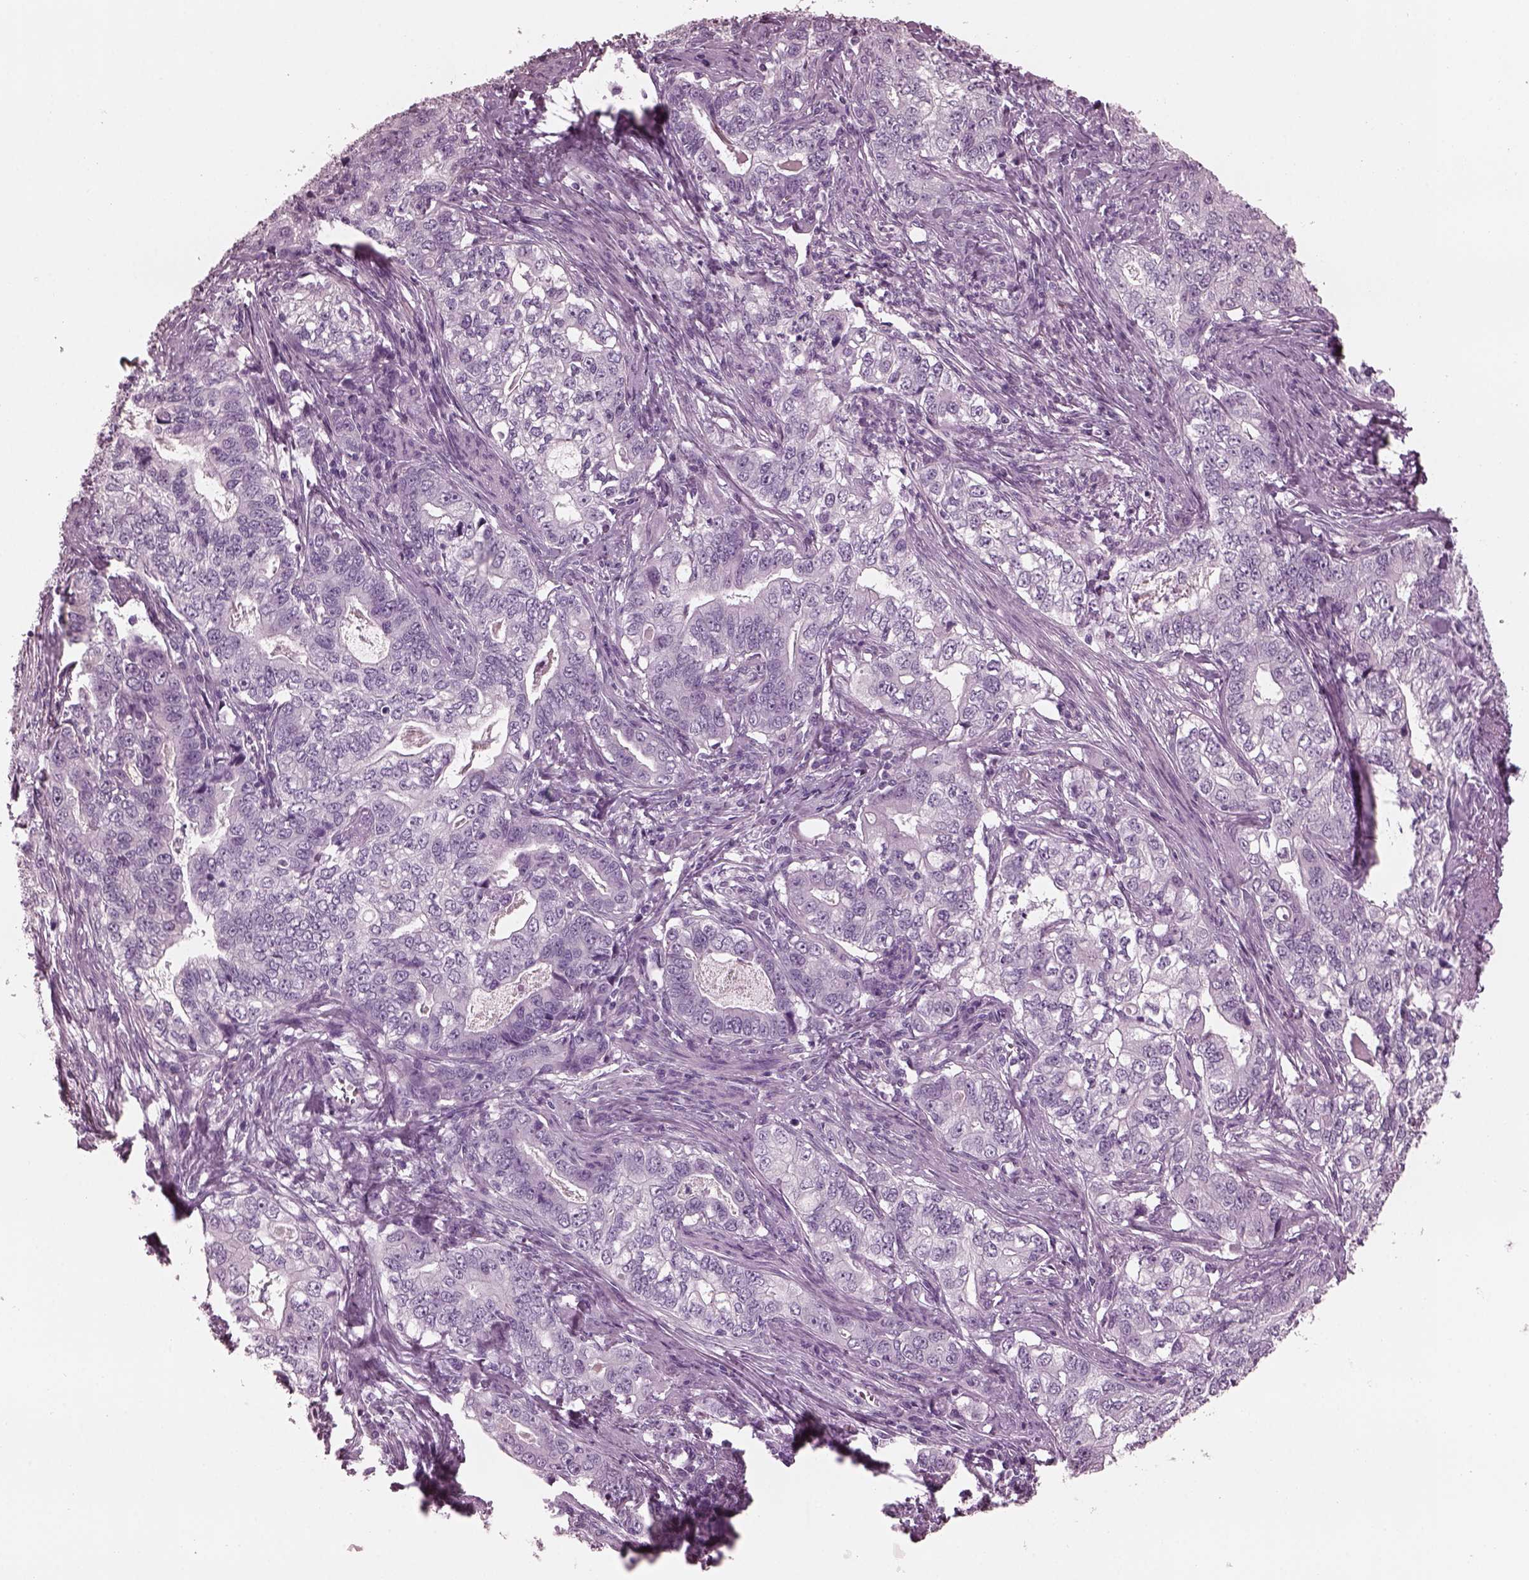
{"staining": {"intensity": "negative", "quantity": "none", "location": "none"}, "tissue": "stomach cancer", "cell_type": "Tumor cells", "image_type": "cancer", "snomed": [{"axis": "morphology", "description": "Adenocarcinoma, NOS"}, {"axis": "topography", "description": "Stomach, lower"}], "caption": "Stomach adenocarcinoma was stained to show a protein in brown. There is no significant expression in tumor cells.", "gene": "FABP9", "patient": {"sex": "female", "age": 72}}